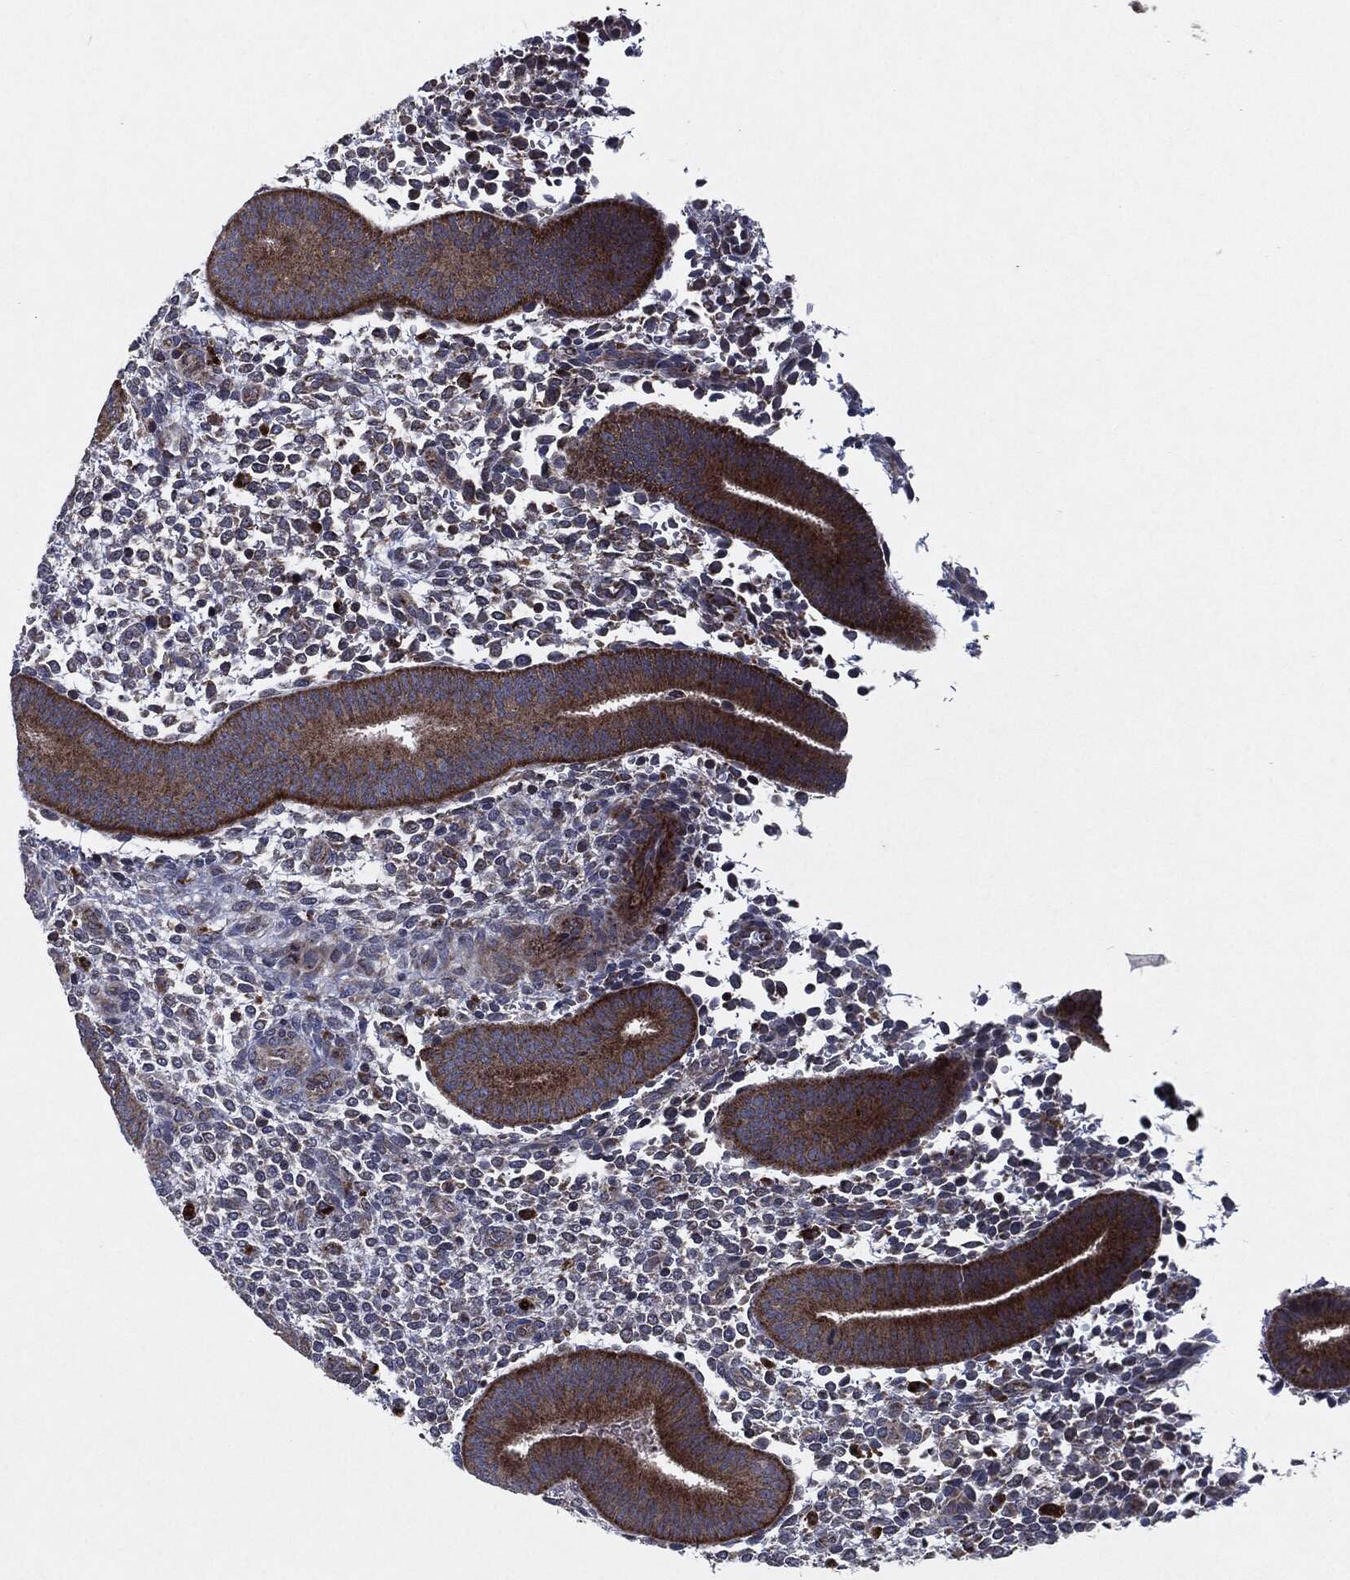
{"staining": {"intensity": "negative", "quantity": "none", "location": "none"}, "tissue": "endometrium", "cell_type": "Cells in endometrial stroma", "image_type": "normal", "snomed": [{"axis": "morphology", "description": "Normal tissue, NOS"}, {"axis": "topography", "description": "Endometrium"}], "caption": "This photomicrograph is of benign endometrium stained with immunohistochemistry to label a protein in brown with the nuclei are counter-stained blue. There is no expression in cells in endometrial stroma. (Brightfield microscopy of DAB immunohistochemistry (IHC) at high magnification).", "gene": "SLC31A2", "patient": {"sex": "female", "age": 39}}